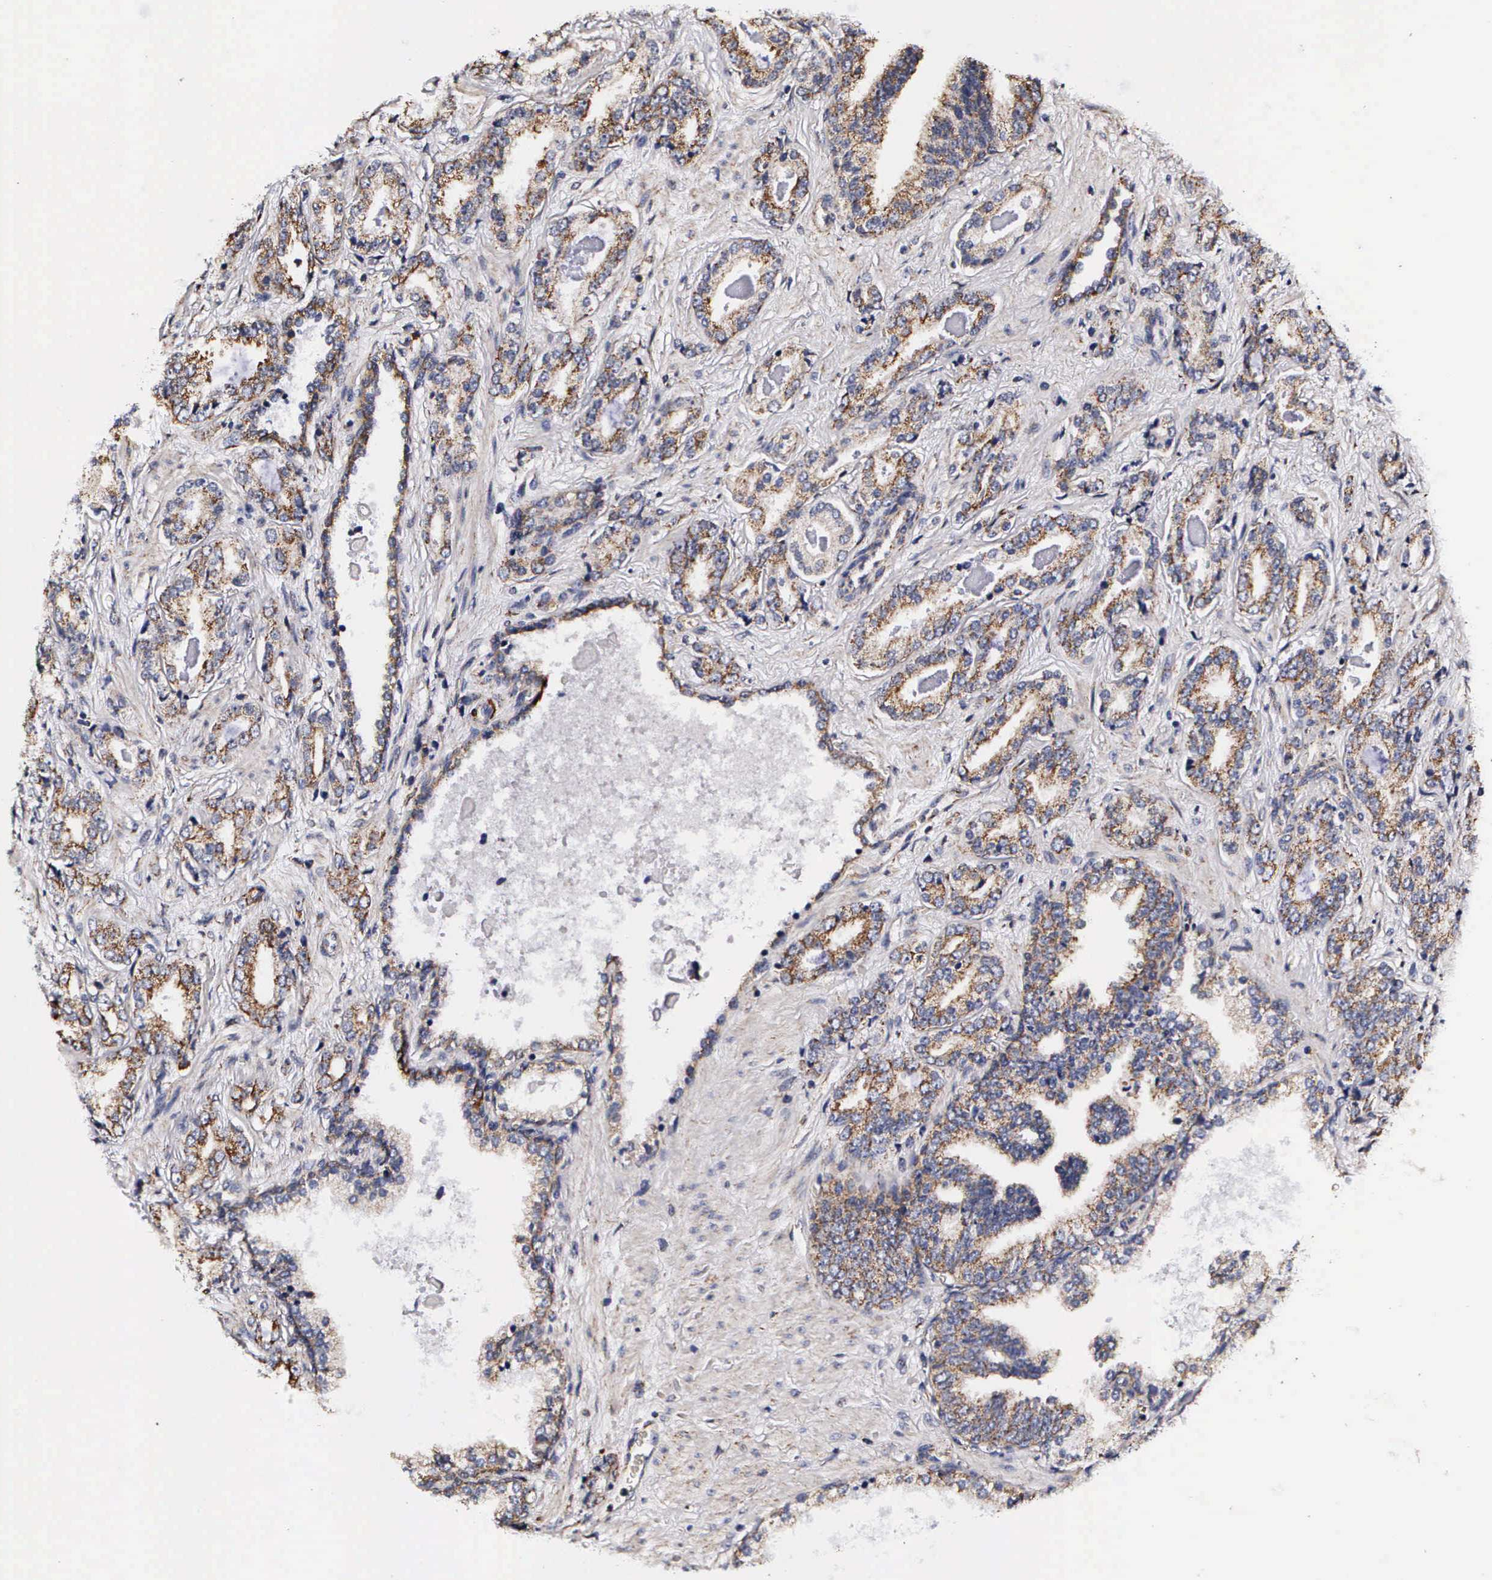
{"staining": {"intensity": "weak", "quantity": ">75%", "location": "cytoplasmic/membranous"}, "tissue": "prostate cancer", "cell_type": "Tumor cells", "image_type": "cancer", "snomed": [{"axis": "morphology", "description": "Adenocarcinoma, Medium grade"}, {"axis": "topography", "description": "Prostate"}], "caption": "Human prostate cancer stained with a brown dye reveals weak cytoplasmic/membranous positive expression in about >75% of tumor cells.", "gene": "PSMA3", "patient": {"sex": "male", "age": 64}}